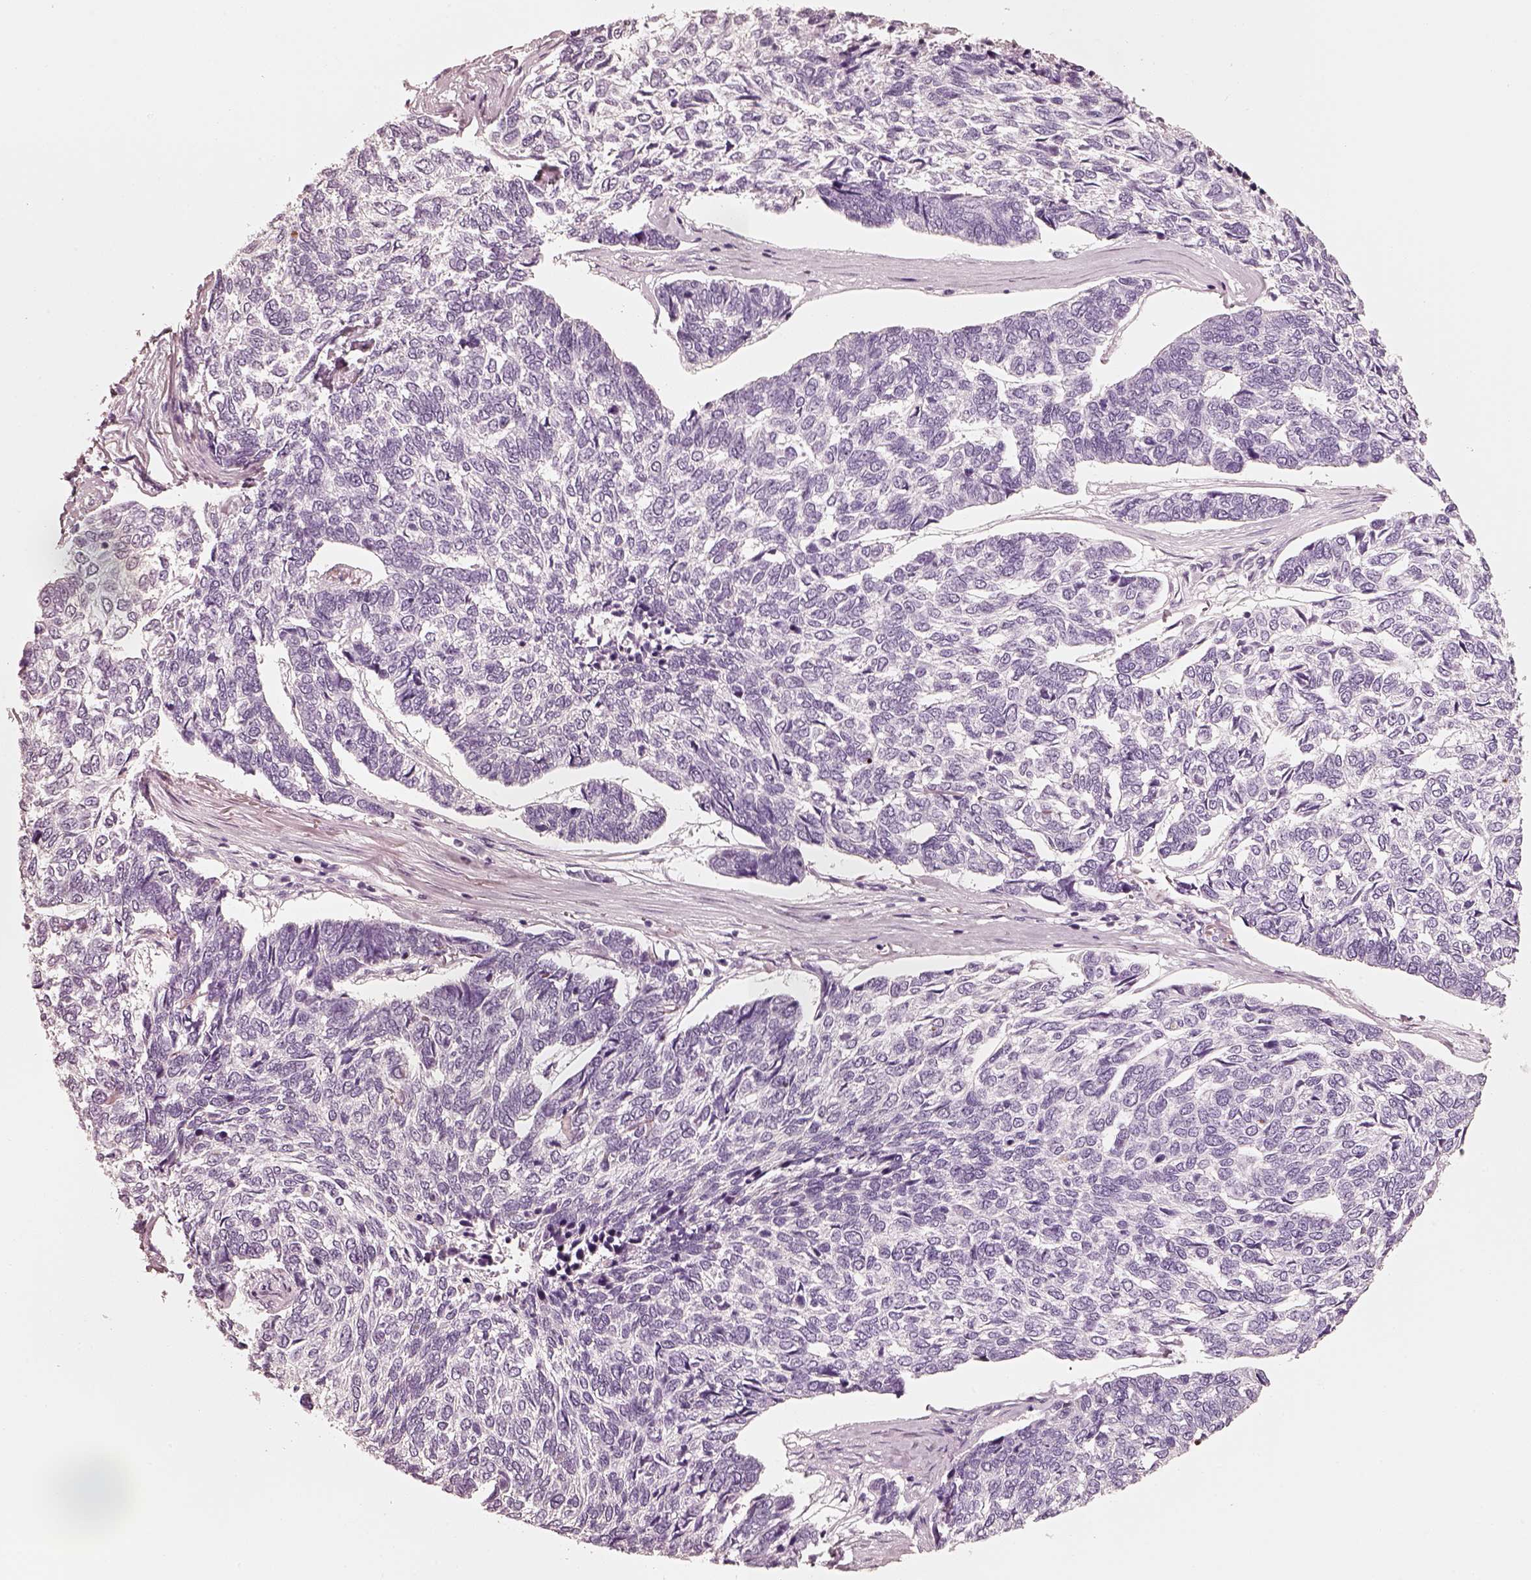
{"staining": {"intensity": "negative", "quantity": "none", "location": "none"}, "tissue": "skin cancer", "cell_type": "Tumor cells", "image_type": "cancer", "snomed": [{"axis": "morphology", "description": "Basal cell carcinoma"}, {"axis": "topography", "description": "Skin"}], "caption": "Tumor cells show no significant protein positivity in skin basal cell carcinoma.", "gene": "R3HDML", "patient": {"sex": "female", "age": 65}}